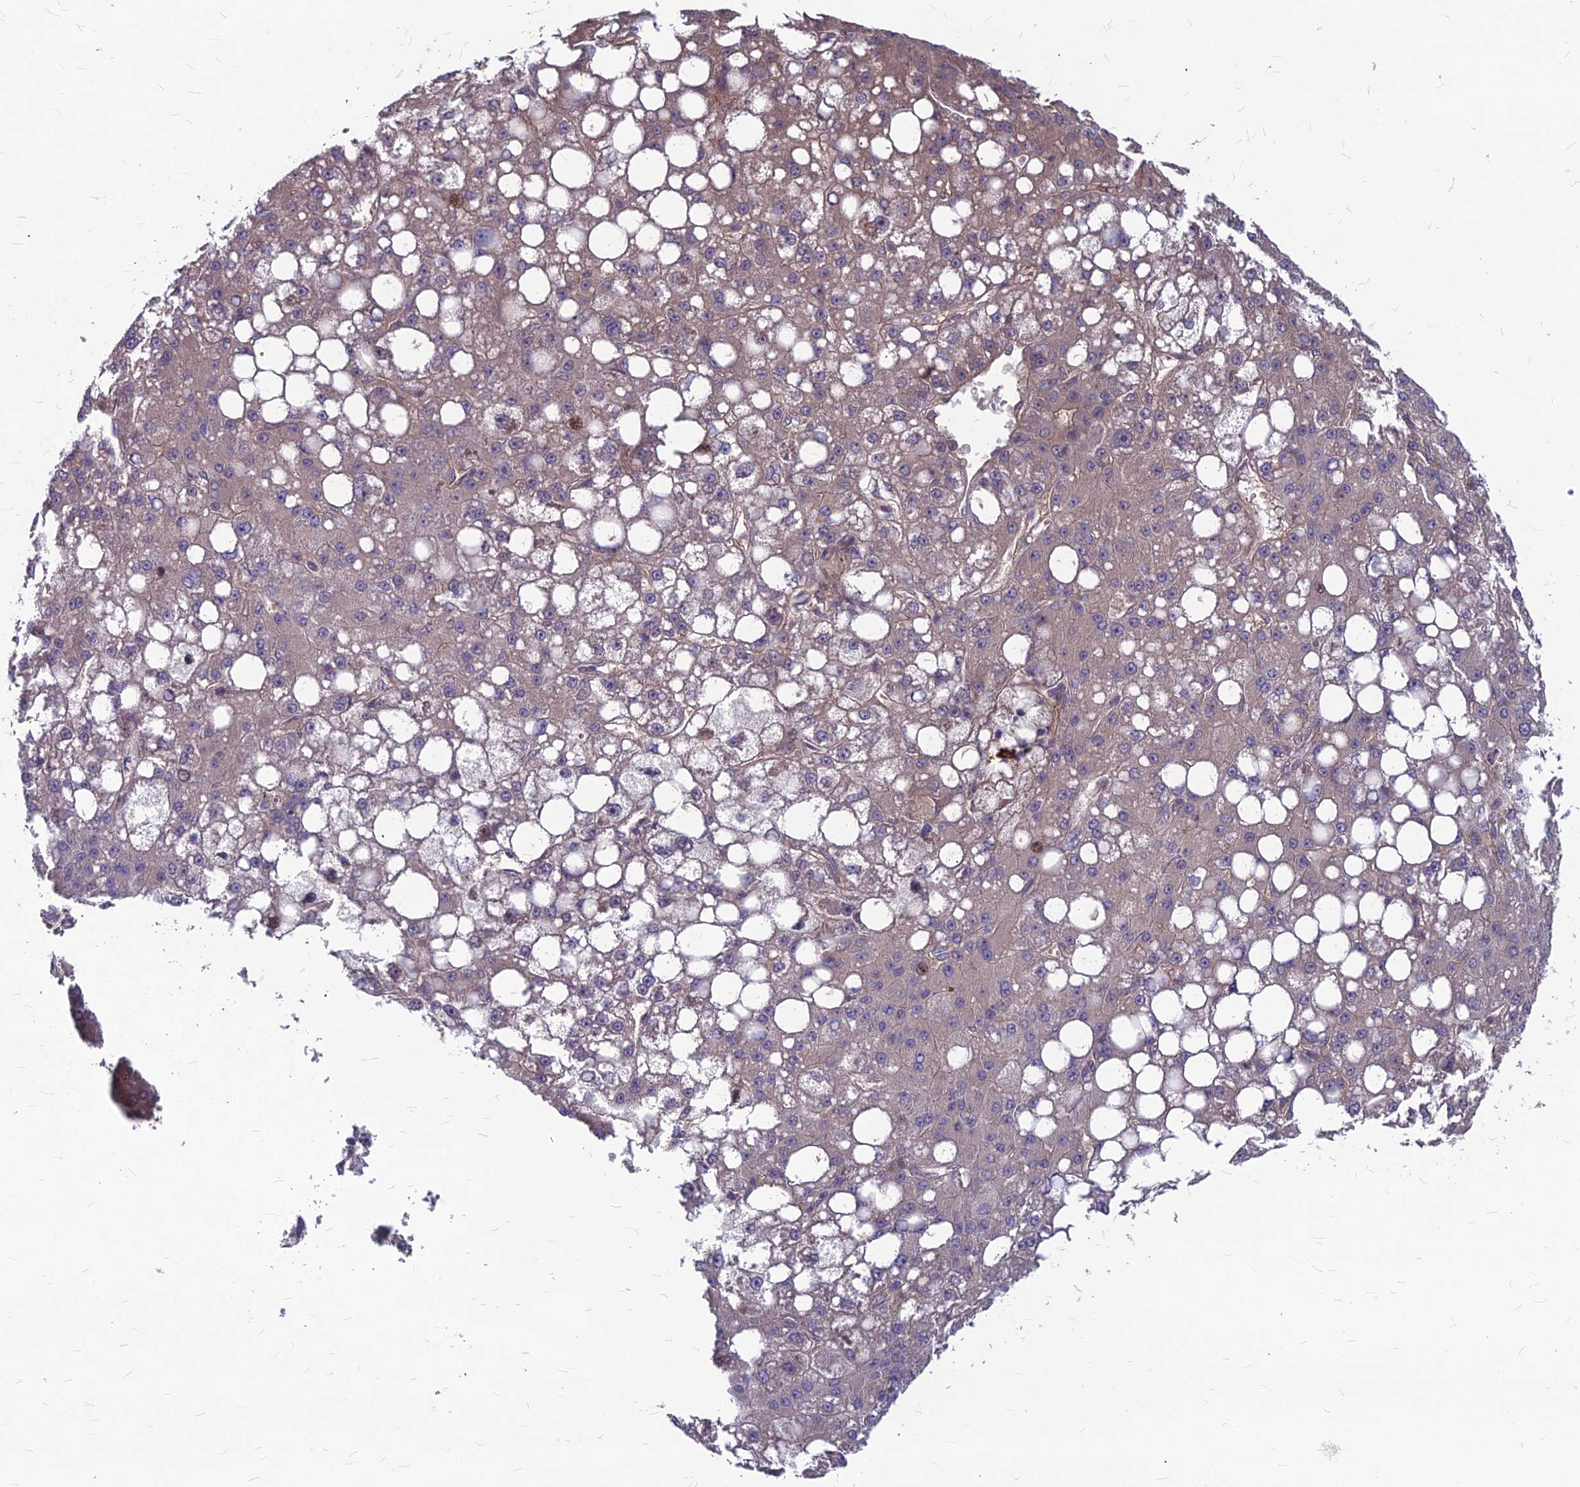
{"staining": {"intensity": "negative", "quantity": "none", "location": "none"}, "tissue": "liver cancer", "cell_type": "Tumor cells", "image_type": "cancer", "snomed": [{"axis": "morphology", "description": "Carcinoma, Hepatocellular, NOS"}, {"axis": "topography", "description": "Liver"}], "caption": "Tumor cells show no significant protein positivity in liver cancer.", "gene": "MFSD8", "patient": {"sex": "male", "age": 67}}